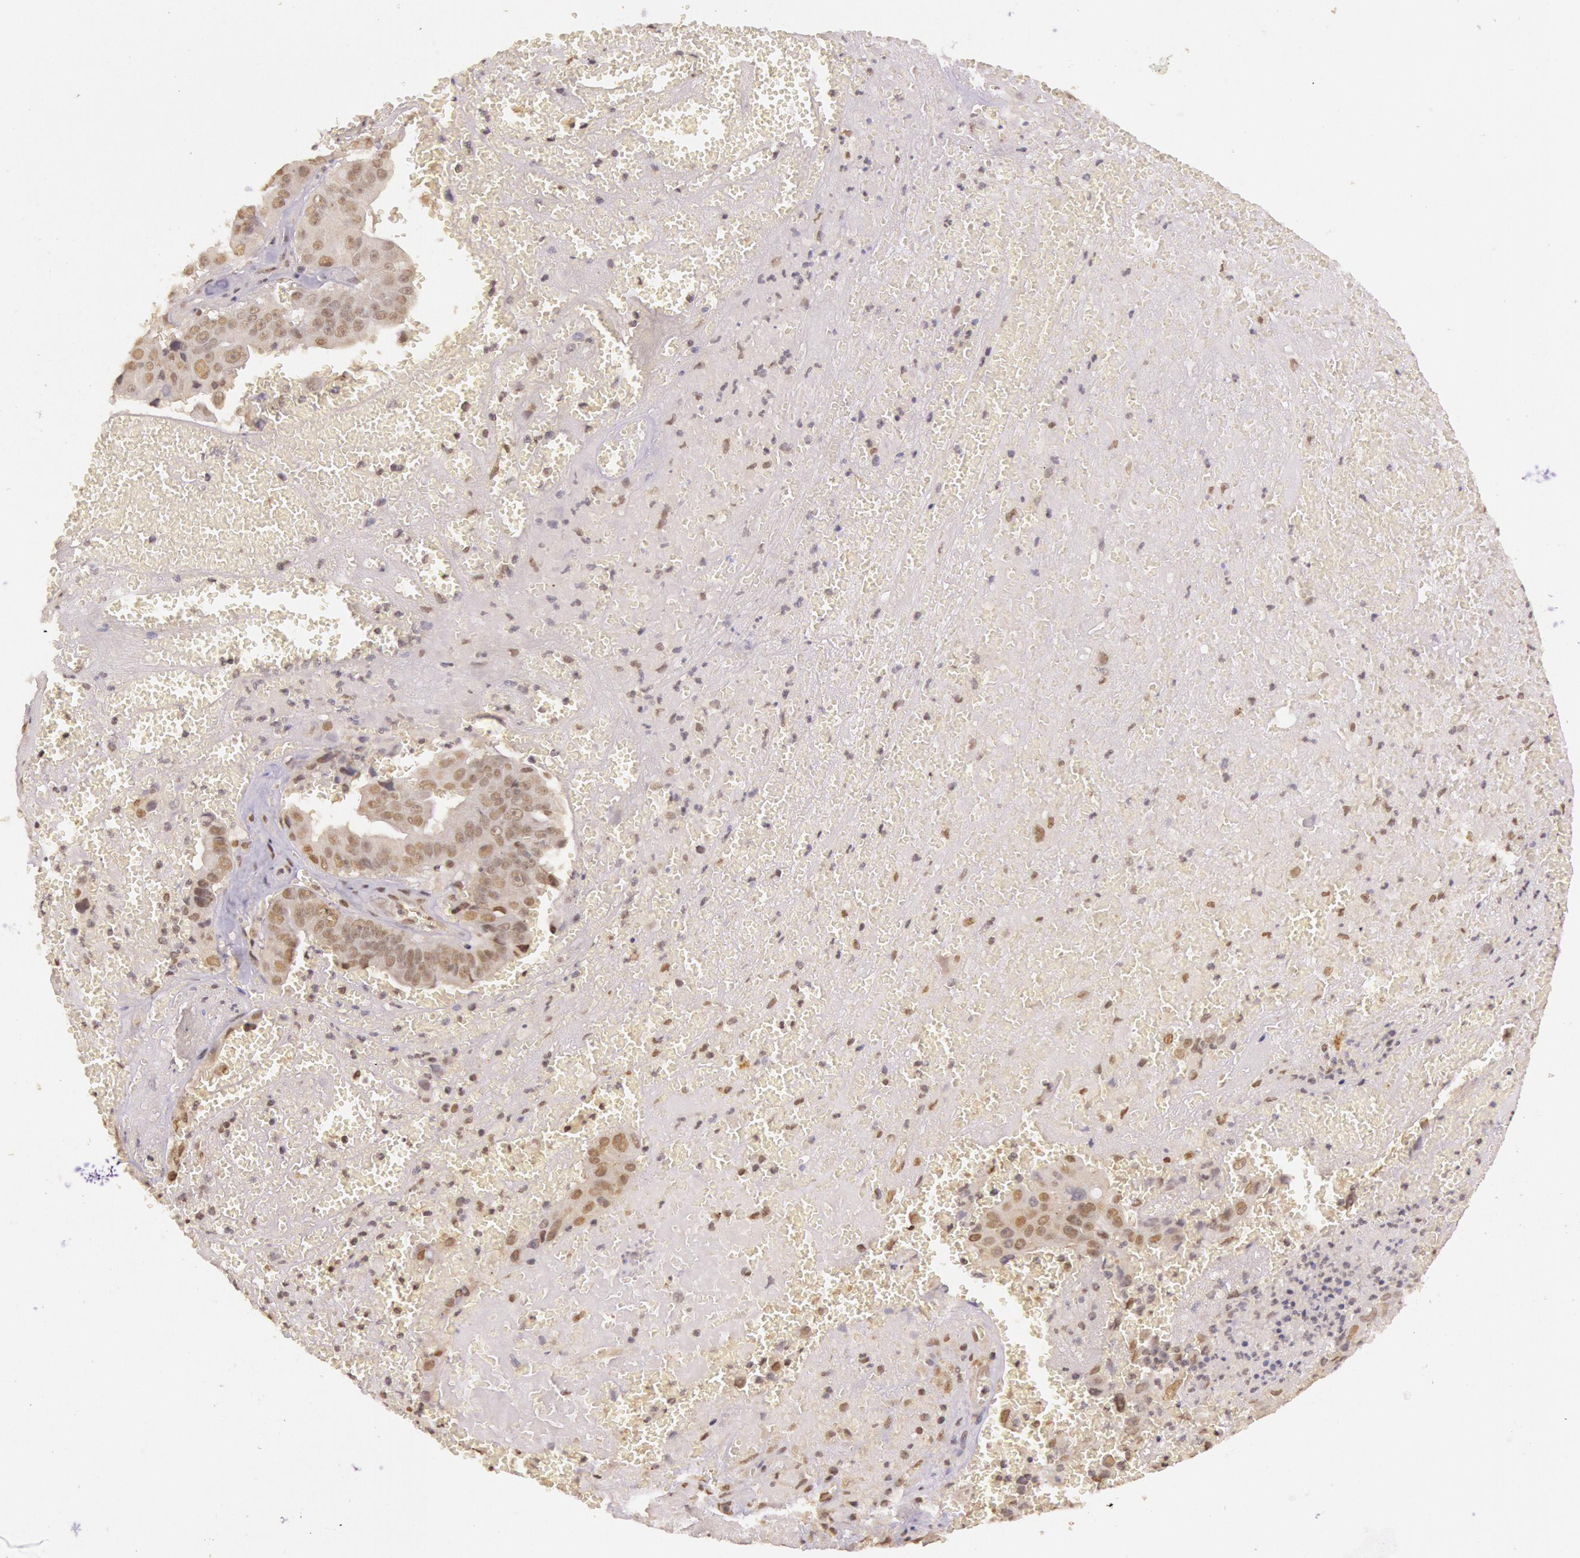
{"staining": {"intensity": "moderate", "quantity": "25%-75%", "location": "cytoplasmic/membranous,nuclear"}, "tissue": "liver cancer", "cell_type": "Tumor cells", "image_type": "cancer", "snomed": [{"axis": "morphology", "description": "Cholangiocarcinoma"}, {"axis": "topography", "description": "Liver"}], "caption": "Immunohistochemistry of liver cancer (cholangiocarcinoma) displays medium levels of moderate cytoplasmic/membranous and nuclear staining in about 25%-75% of tumor cells.", "gene": "RTL10", "patient": {"sex": "female", "age": 79}}